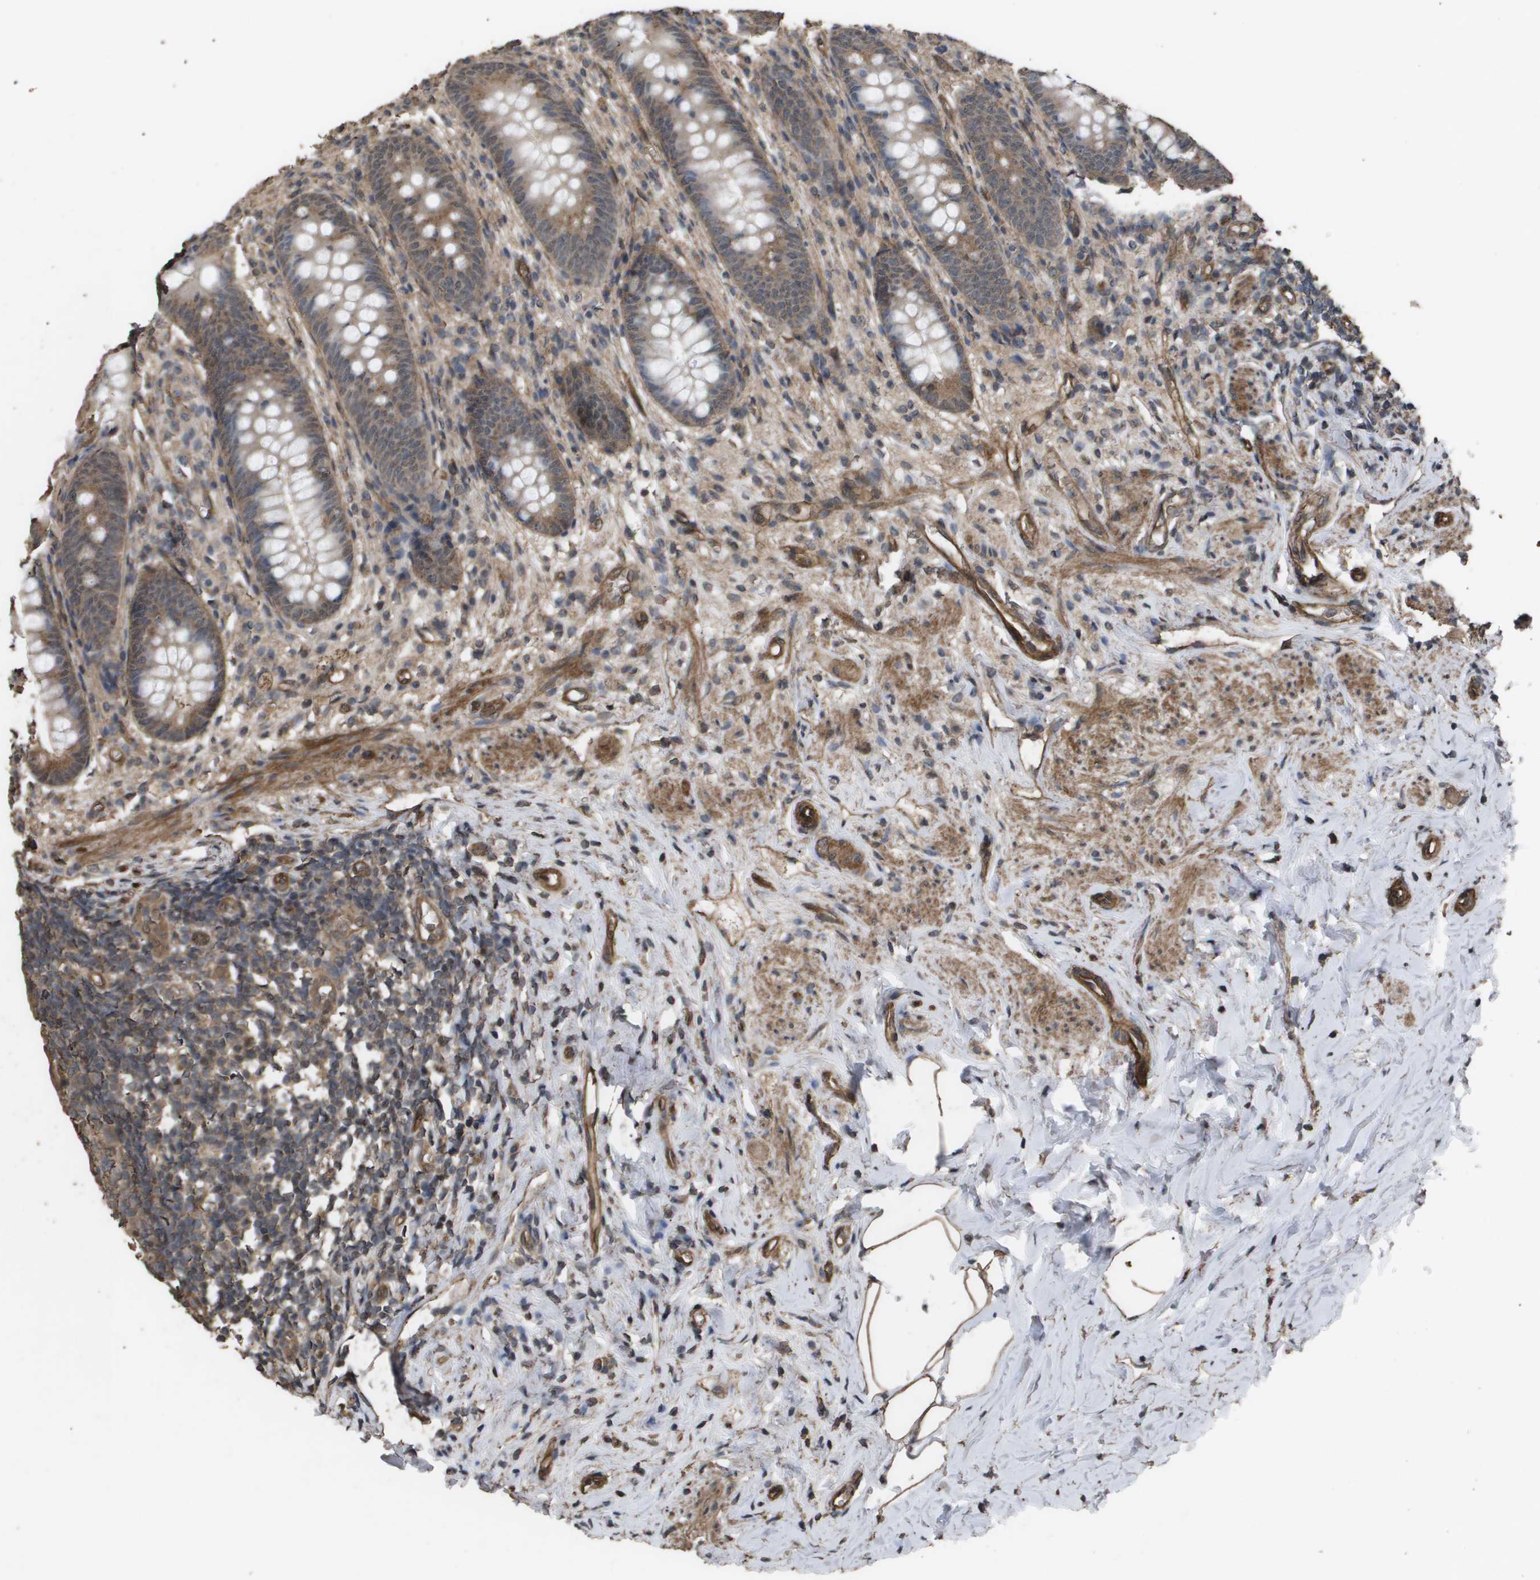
{"staining": {"intensity": "moderate", "quantity": ">75%", "location": "cytoplasmic/membranous"}, "tissue": "appendix", "cell_type": "Glandular cells", "image_type": "normal", "snomed": [{"axis": "morphology", "description": "Normal tissue, NOS"}, {"axis": "topography", "description": "Appendix"}], "caption": "Appendix stained with IHC displays moderate cytoplasmic/membranous staining in approximately >75% of glandular cells. (Stains: DAB in brown, nuclei in blue, Microscopy: brightfield microscopy at high magnification).", "gene": "CUL5", "patient": {"sex": "male", "age": 56}}